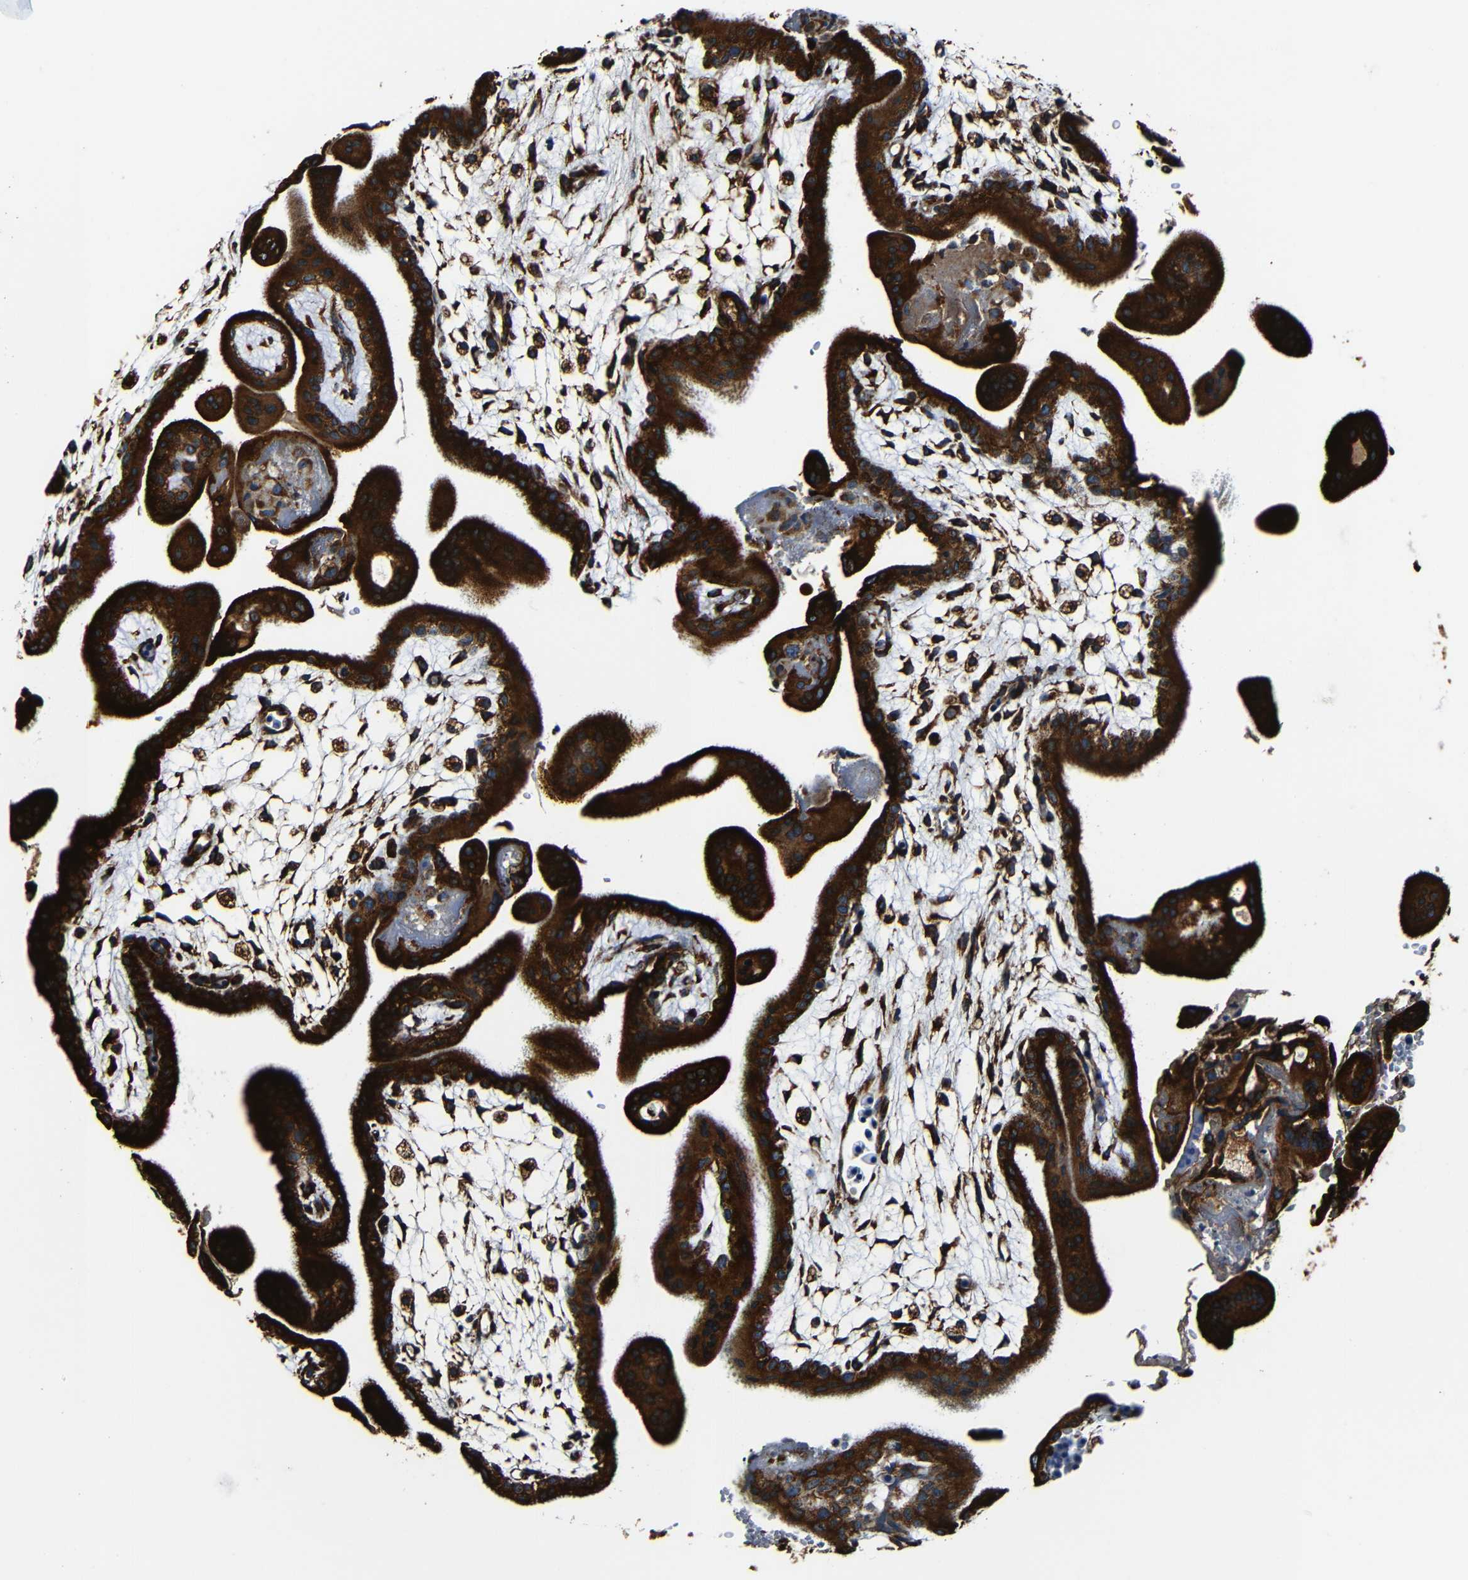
{"staining": {"intensity": "strong", "quantity": ">75%", "location": "cytoplasmic/membranous"}, "tissue": "placenta", "cell_type": "Trophoblastic cells", "image_type": "normal", "snomed": [{"axis": "morphology", "description": "Normal tissue, NOS"}, {"axis": "topography", "description": "Placenta"}], "caption": "A histopathology image of human placenta stained for a protein shows strong cytoplasmic/membranous brown staining in trophoblastic cells.", "gene": "RRBP1", "patient": {"sex": "female", "age": 35}}